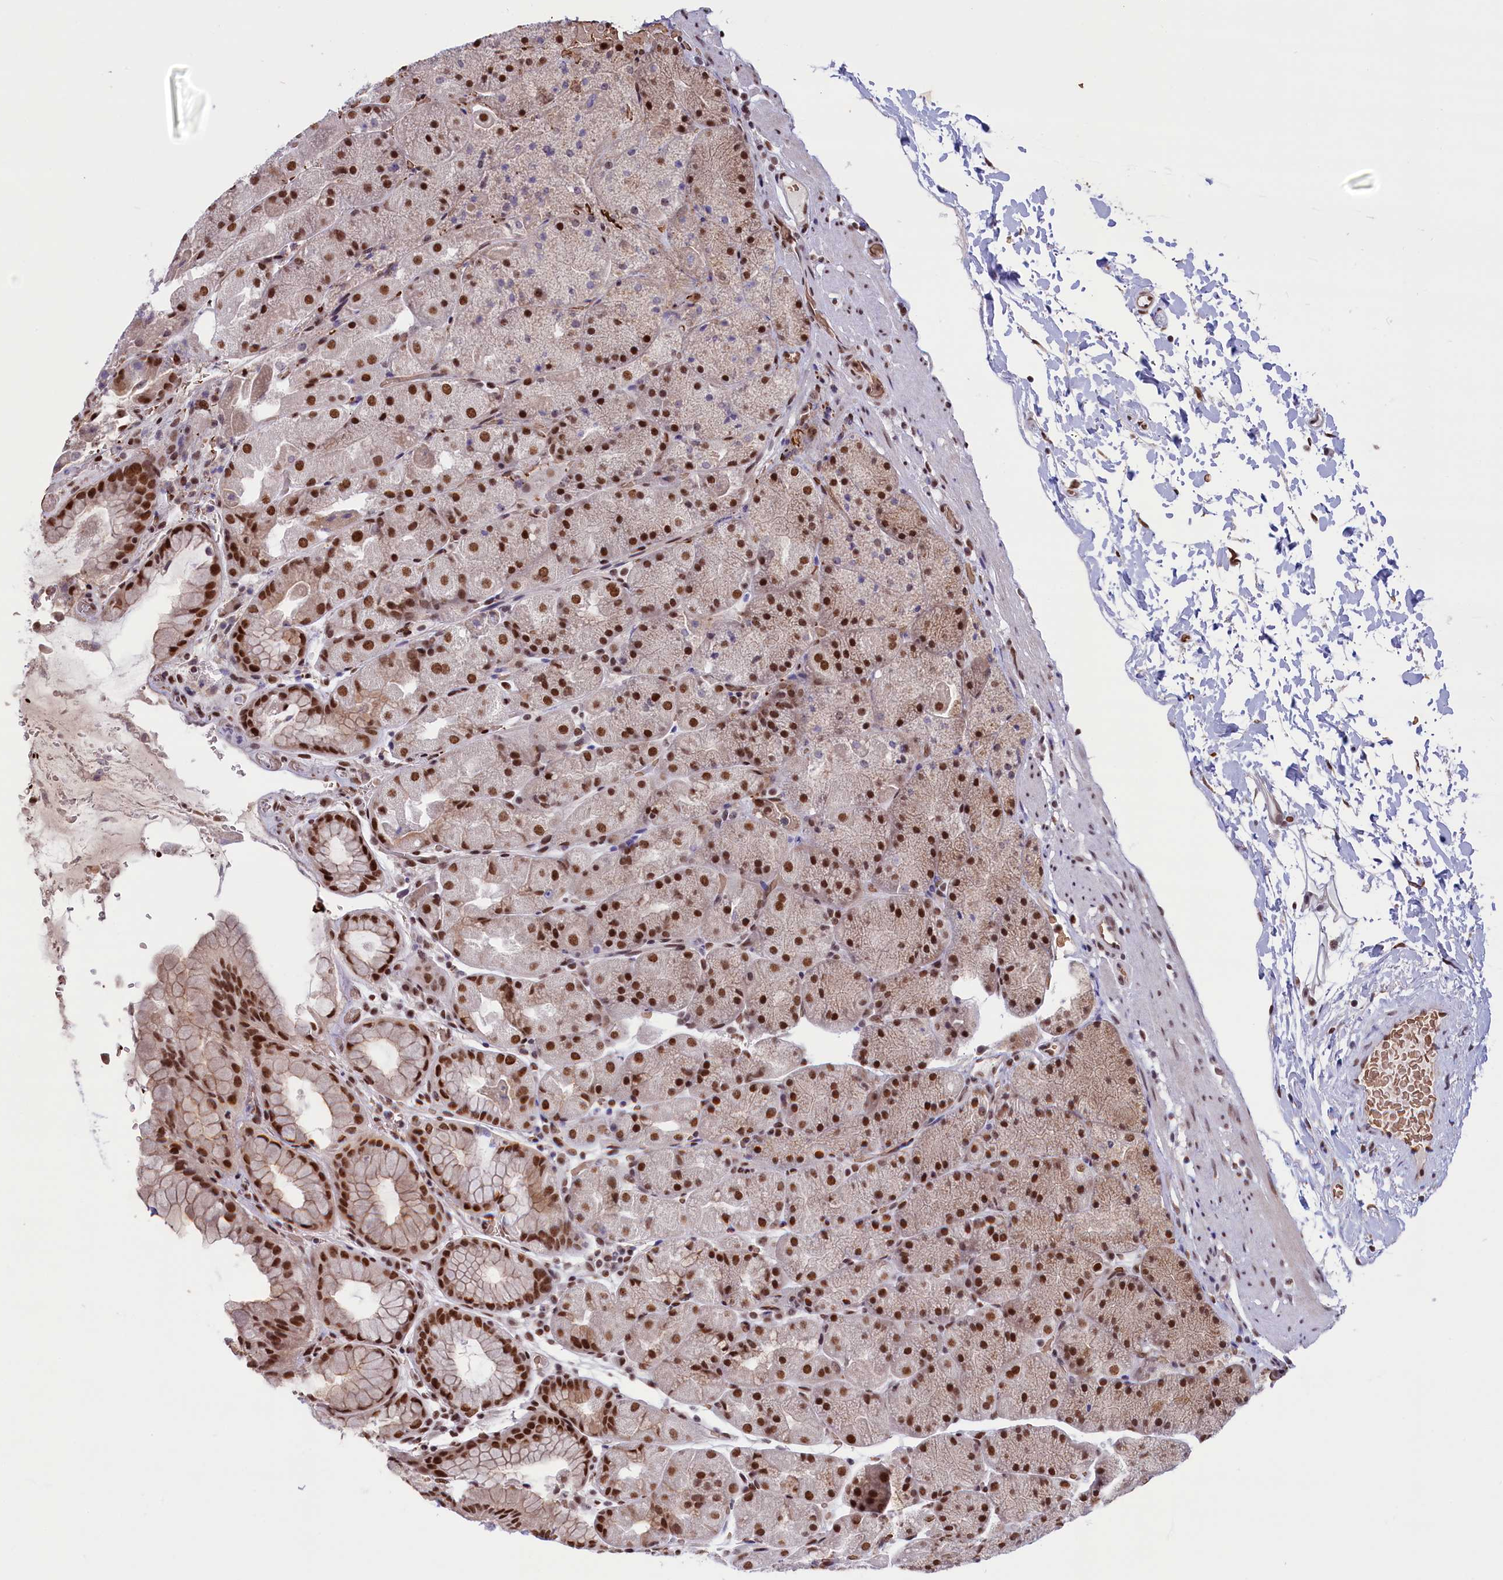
{"staining": {"intensity": "strong", "quantity": ">75%", "location": "cytoplasmic/membranous,nuclear"}, "tissue": "stomach", "cell_type": "Glandular cells", "image_type": "normal", "snomed": [{"axis": "morphology", "description": "Normal tissue, NOS"}, {"axis": "topography", "description": "Stomach, upper"}, {"axis": "topography", "description": "Stomach, lower"}], "caption": "Protein staining of unremarkable stomach reveals strong cytoplasmic/membranous,nuclear expression in approximately >75% of glandular cells. (Stains: DAB (3,3'-diaminobenzidine) in brown, nuclei in blue, Microscopy: brightfield microscopy at high magnification).", "gene": "MPHOSPH8", "patient": {"sex": "male", "age": 67}}